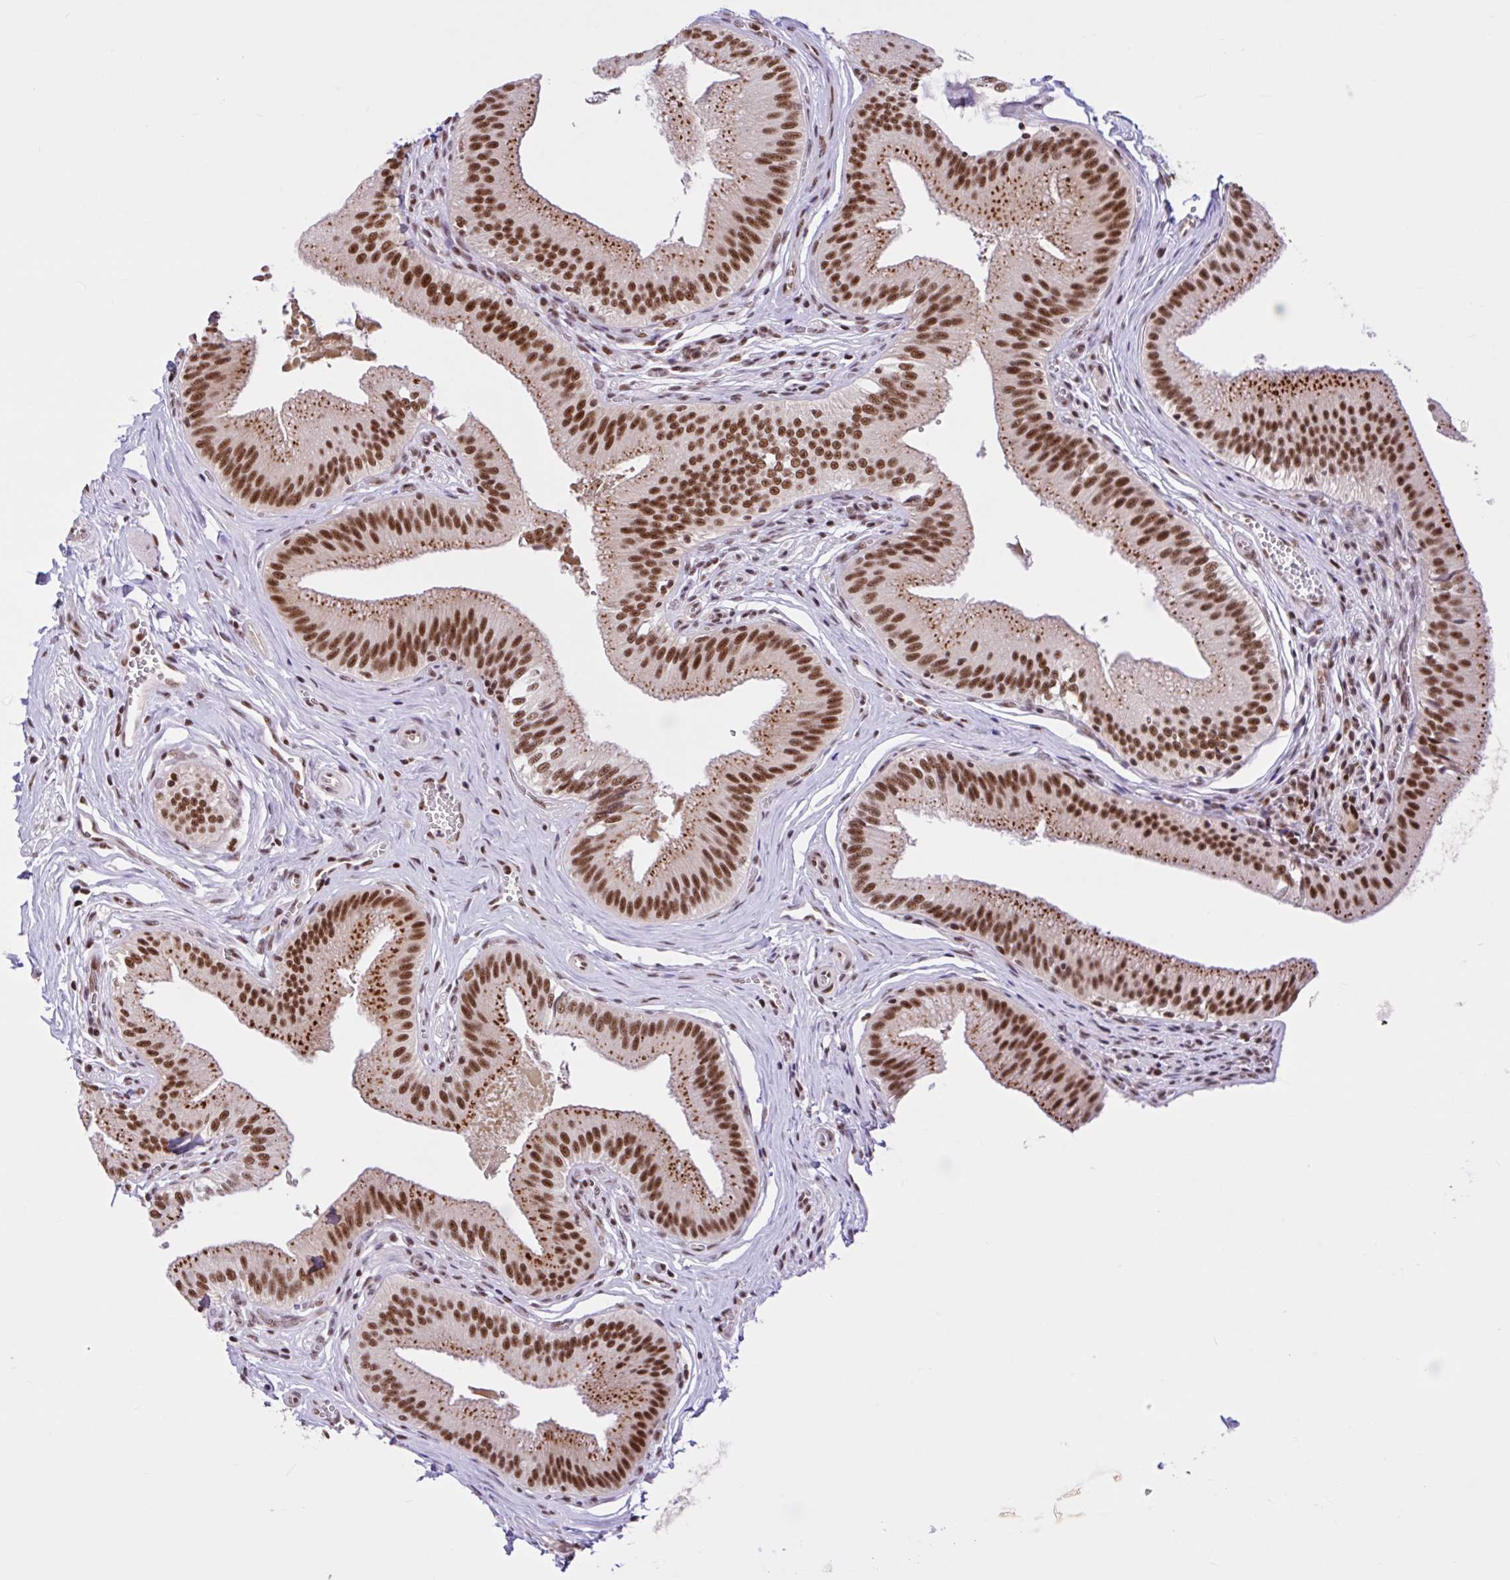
{"staining": {"intensity": "strong", "quantity": ">75%", "location": "cytoplasmic/membranous,nuclear"}, "tissue": "gallbladder", "cell_type": "Glandular cells", "image_type": "normal", "snomed": [{"axis": "morphology", "description": "Normal tissue, NOS"}, {"axis": "topography", "description": "Gallbladder"}], "caption": "IHC staining of benign gallbladder, which displays high levels of strong cytoplasmic/membranous,nuclear positivity in approximately >75% of glandular cells indicating strong cytoplasmic/membranous,nuclear protein expression. The staining was performed using DAB (brown) for protein detection and nuclei were counterstained in hematoxylin (blue).", "gene": "CCDC12", "patient": {"sex": "male", "age": 17}}